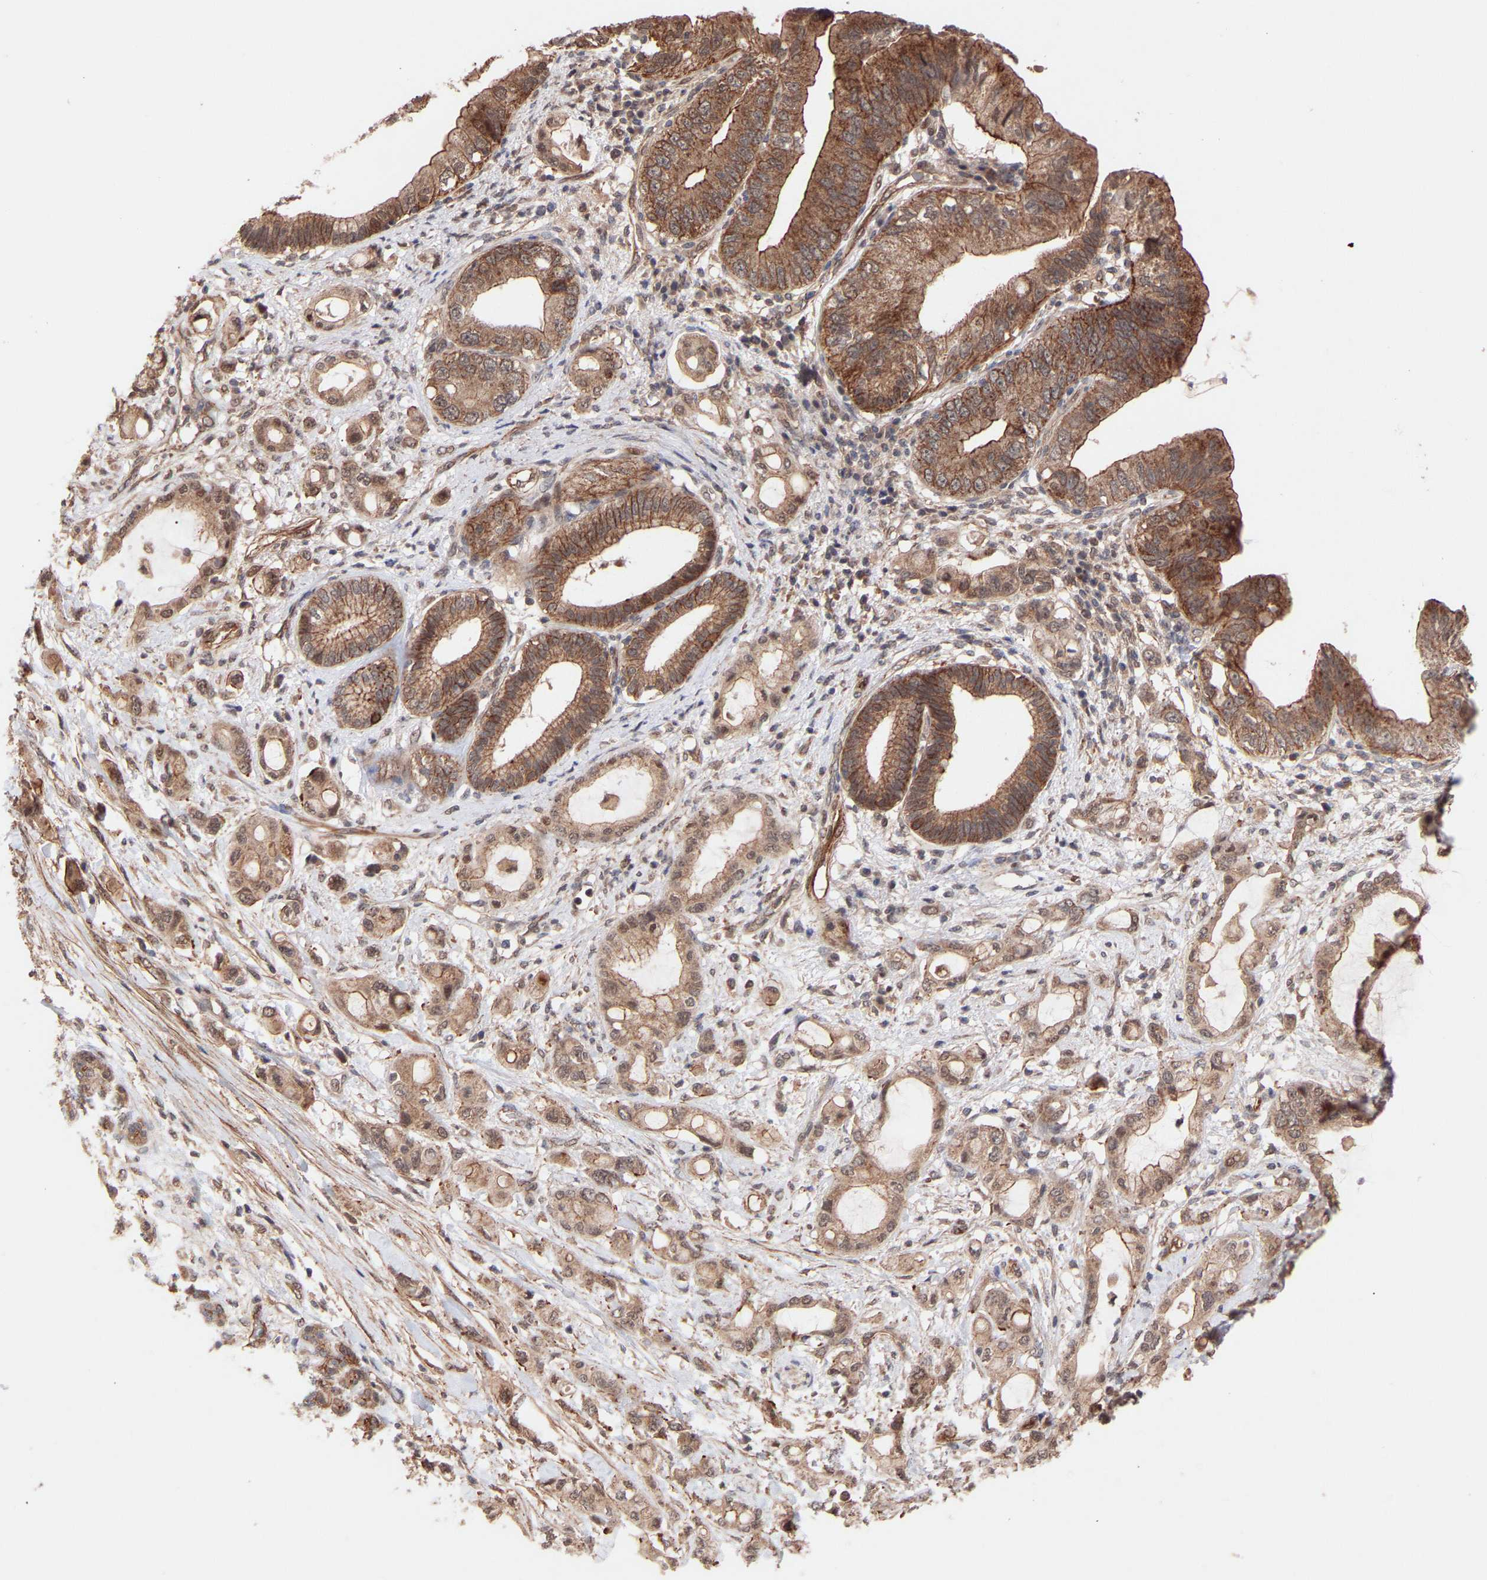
{"staining": {"intensity": "moderate", "quantity": ">75%", "location": "cytoplasmic/membranous"}, "tissue": "pancreatic cancer", "cell_type": "Tumor cells", "image_type": "cancer", "snomed": [{"axis": "morphology", "description": "Adenocarcinoma, NOS"}, {"axis": "topography", "description": "Pancreas"}], "caption": "Protein staining of pancreatic cancer (adenocarcinoma) tissue displays moderate cytoplasmic/membranous expression in about >75% of tumor cells.", "gene": "PDLIM5", "patient": {"sex": "female", "age": 56}}